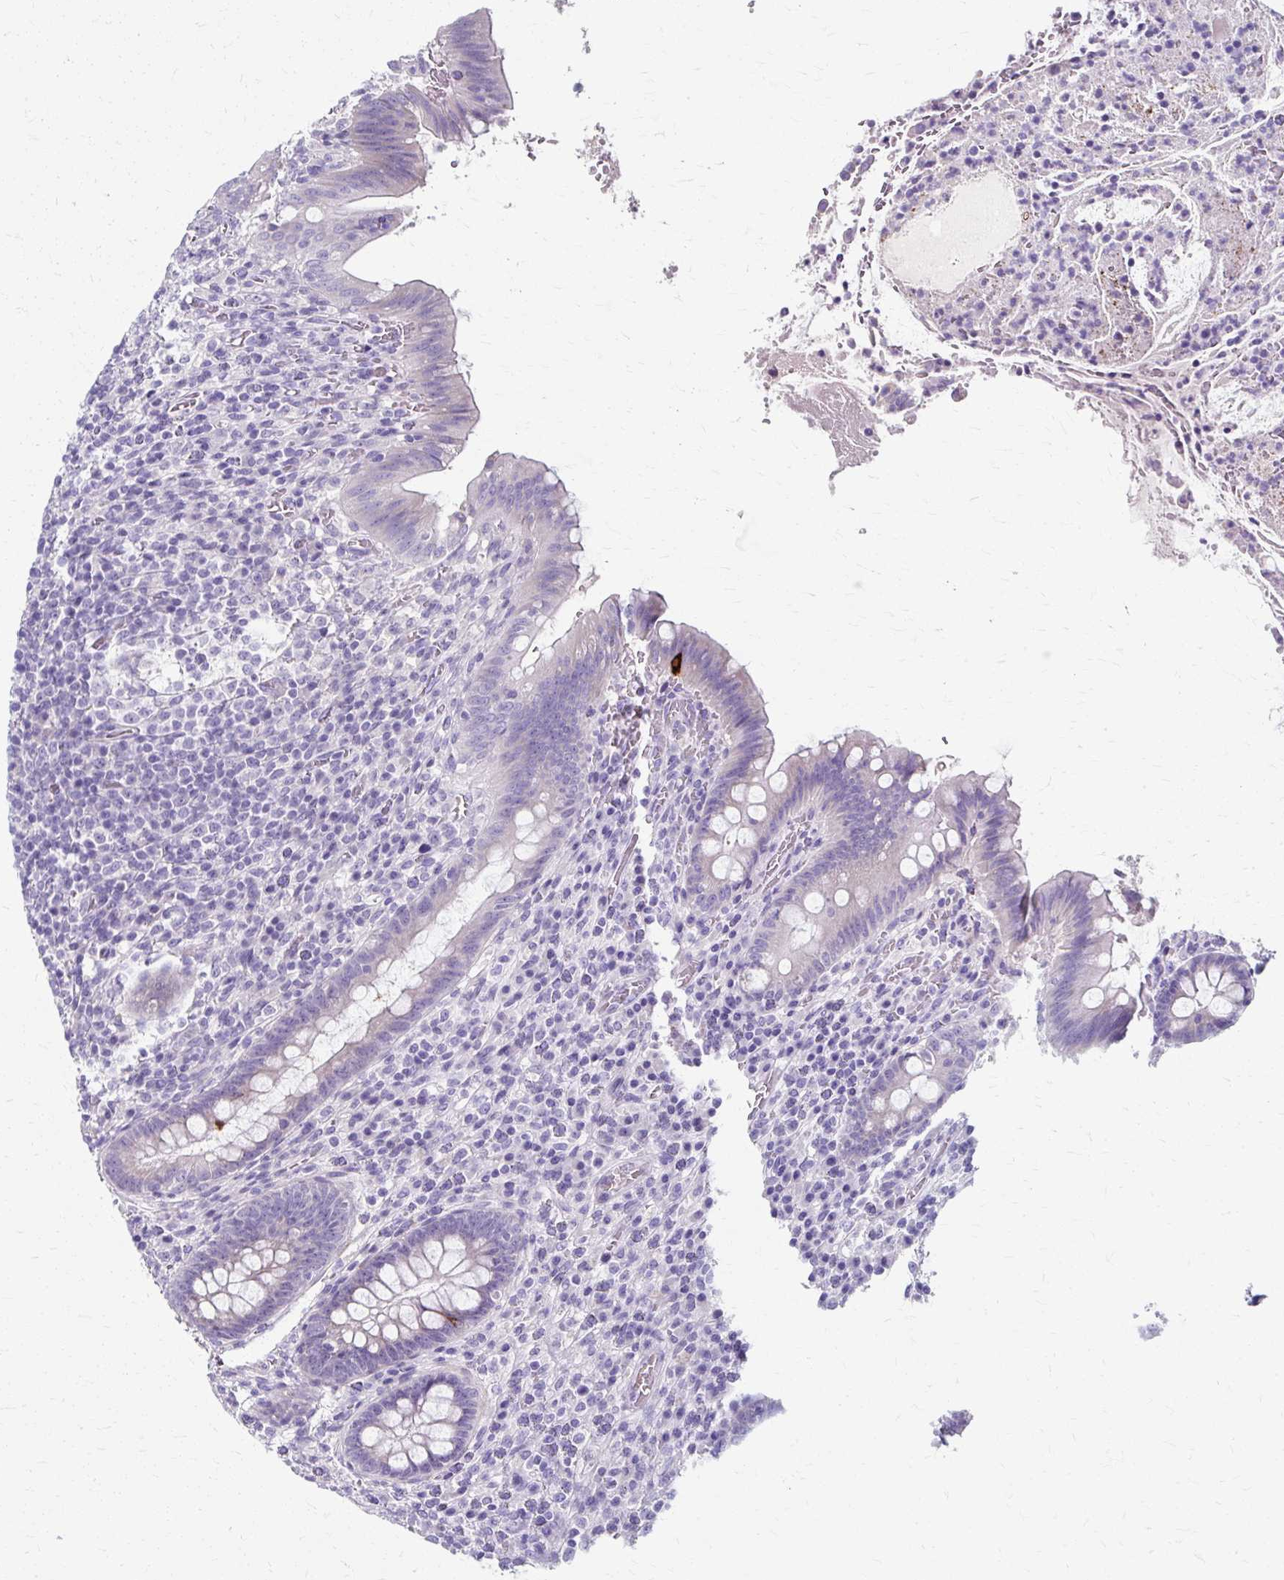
{"staining": {"intensity": "negative", "quantity": "none", "location": "none"}, "tissue": "appendix", "cell_type": "Glandular cells", "image_type": "normal", "snomed": [{"axis": "morphology", "description": "Normal tissue, NOS"}, {"axis": "topography", "description": "Appendix"}], "caption": "A high-resolution histopathology image shows immunohistochemistry (IHC) staining of normal appendix, which exhibits no significant expression in glandular cells. Brightfield microscopy of immunohistochemistry (IHC) stained with DAB (brown) and hematoxylin (blue), captured at high magnification.", "gene": "ZNF555", "patient": {"sex": "female", "age": 43}}